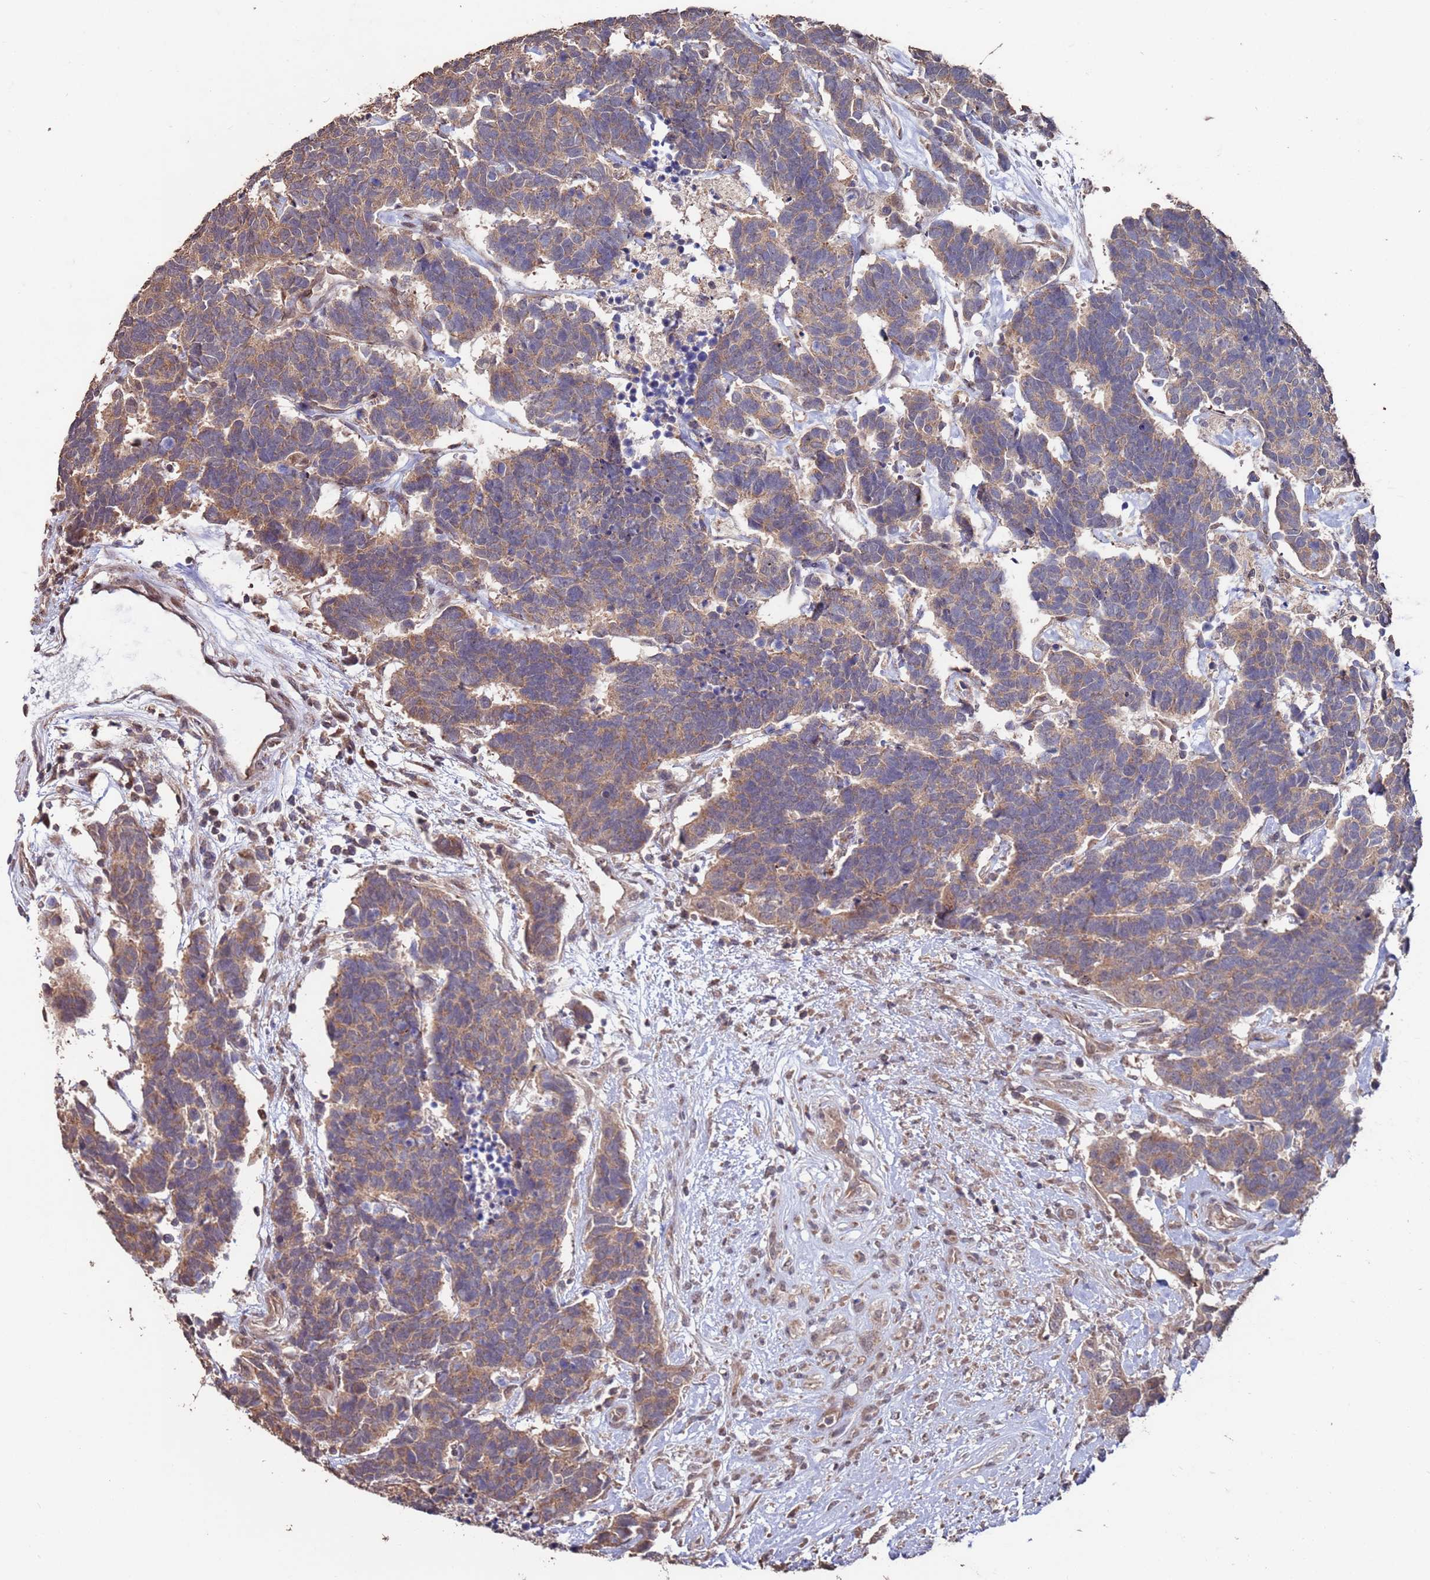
{"staining": {"intensity": "weak", "quantity": ">75%", "location": "cytoplasmic/membranous"}, "tissue": "carcinoid", "cell_type": "Tumor cells", "image_type": "cancer", "snomed": [{"axis": "morphology", "description": "Carcinoma, NOS"}, {"axis": "morphology", "description": "Carcinoid, malignant, NOS"}, {"axis": "topography", "description": "Urinary bladder"}], "caption": "Carcinoid (malignant) stained with immunohistochemistry (IHC) exhibits weak cytoplasmic/membranous positivity in about >75% of tumor cells.", "gene": "PRR7", "patient": {"sex": "male", "age": 57}}